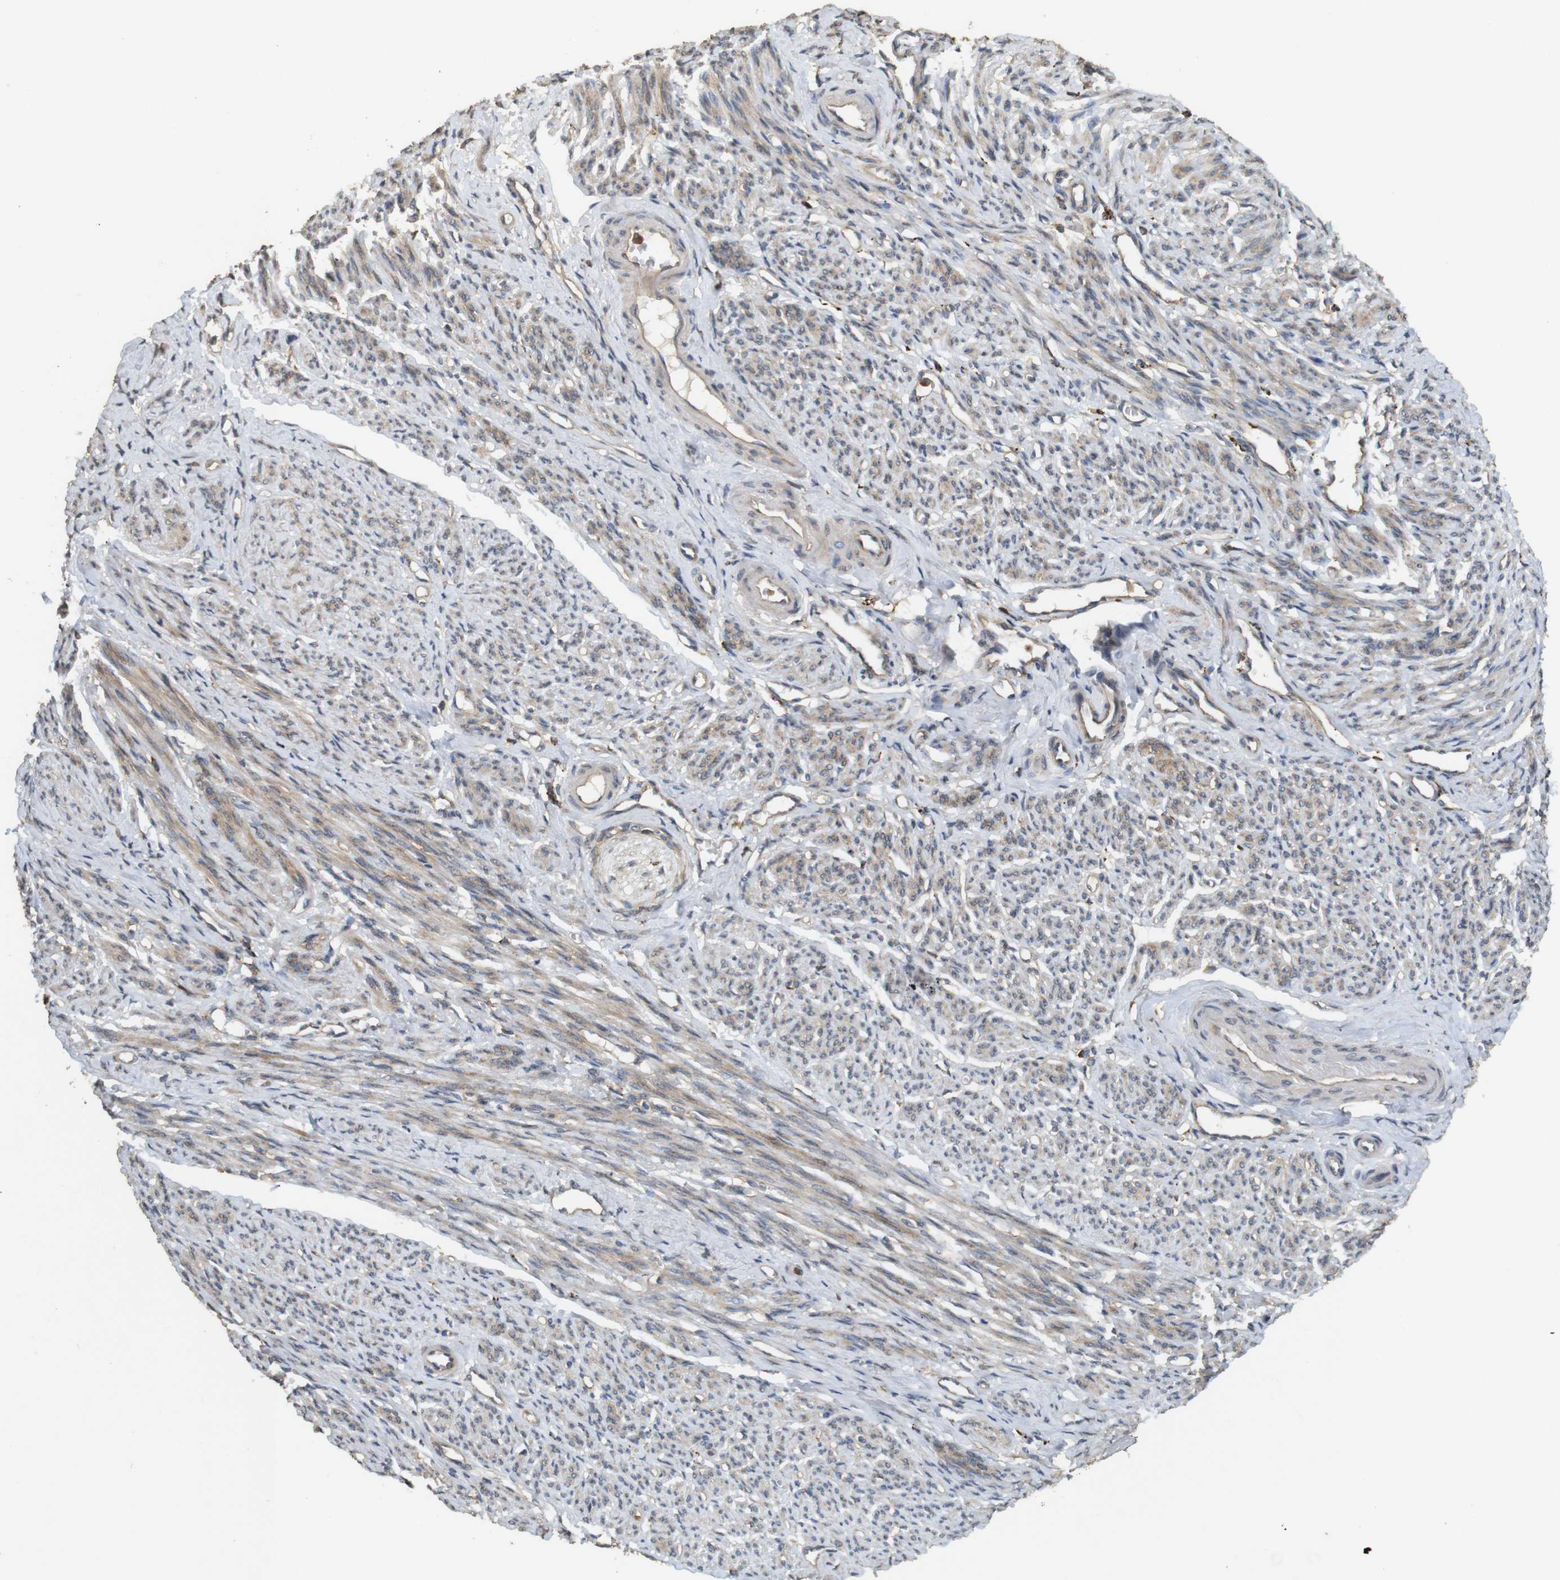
{"staining": {"intensity": "weak", "quantity": ">75%", "location": "cytoplasmic/membranous"}, "tissue": "smooth muscle", "cell_type": "Smooth muscle cells", "image_type": "normal", "snomed": [{"axis": "morphology", "description": "Normal tissue, NOS"}, {"axis": "topography", "description": "Smooth muscle"}], "caption": "An immunohistochemistry micrograph of normal tissue is shown. Protein staining in brown labels weak cytoplasmic/membranous positivity in smooth muscle within smooth muscle cells. The staining is performed using DAB brown chromogen to label protein expression. The nuclei are counter-stained blue using hematoxylin.", "gene": "KSR1", "patient": {"sex": "female", "age": 65}}